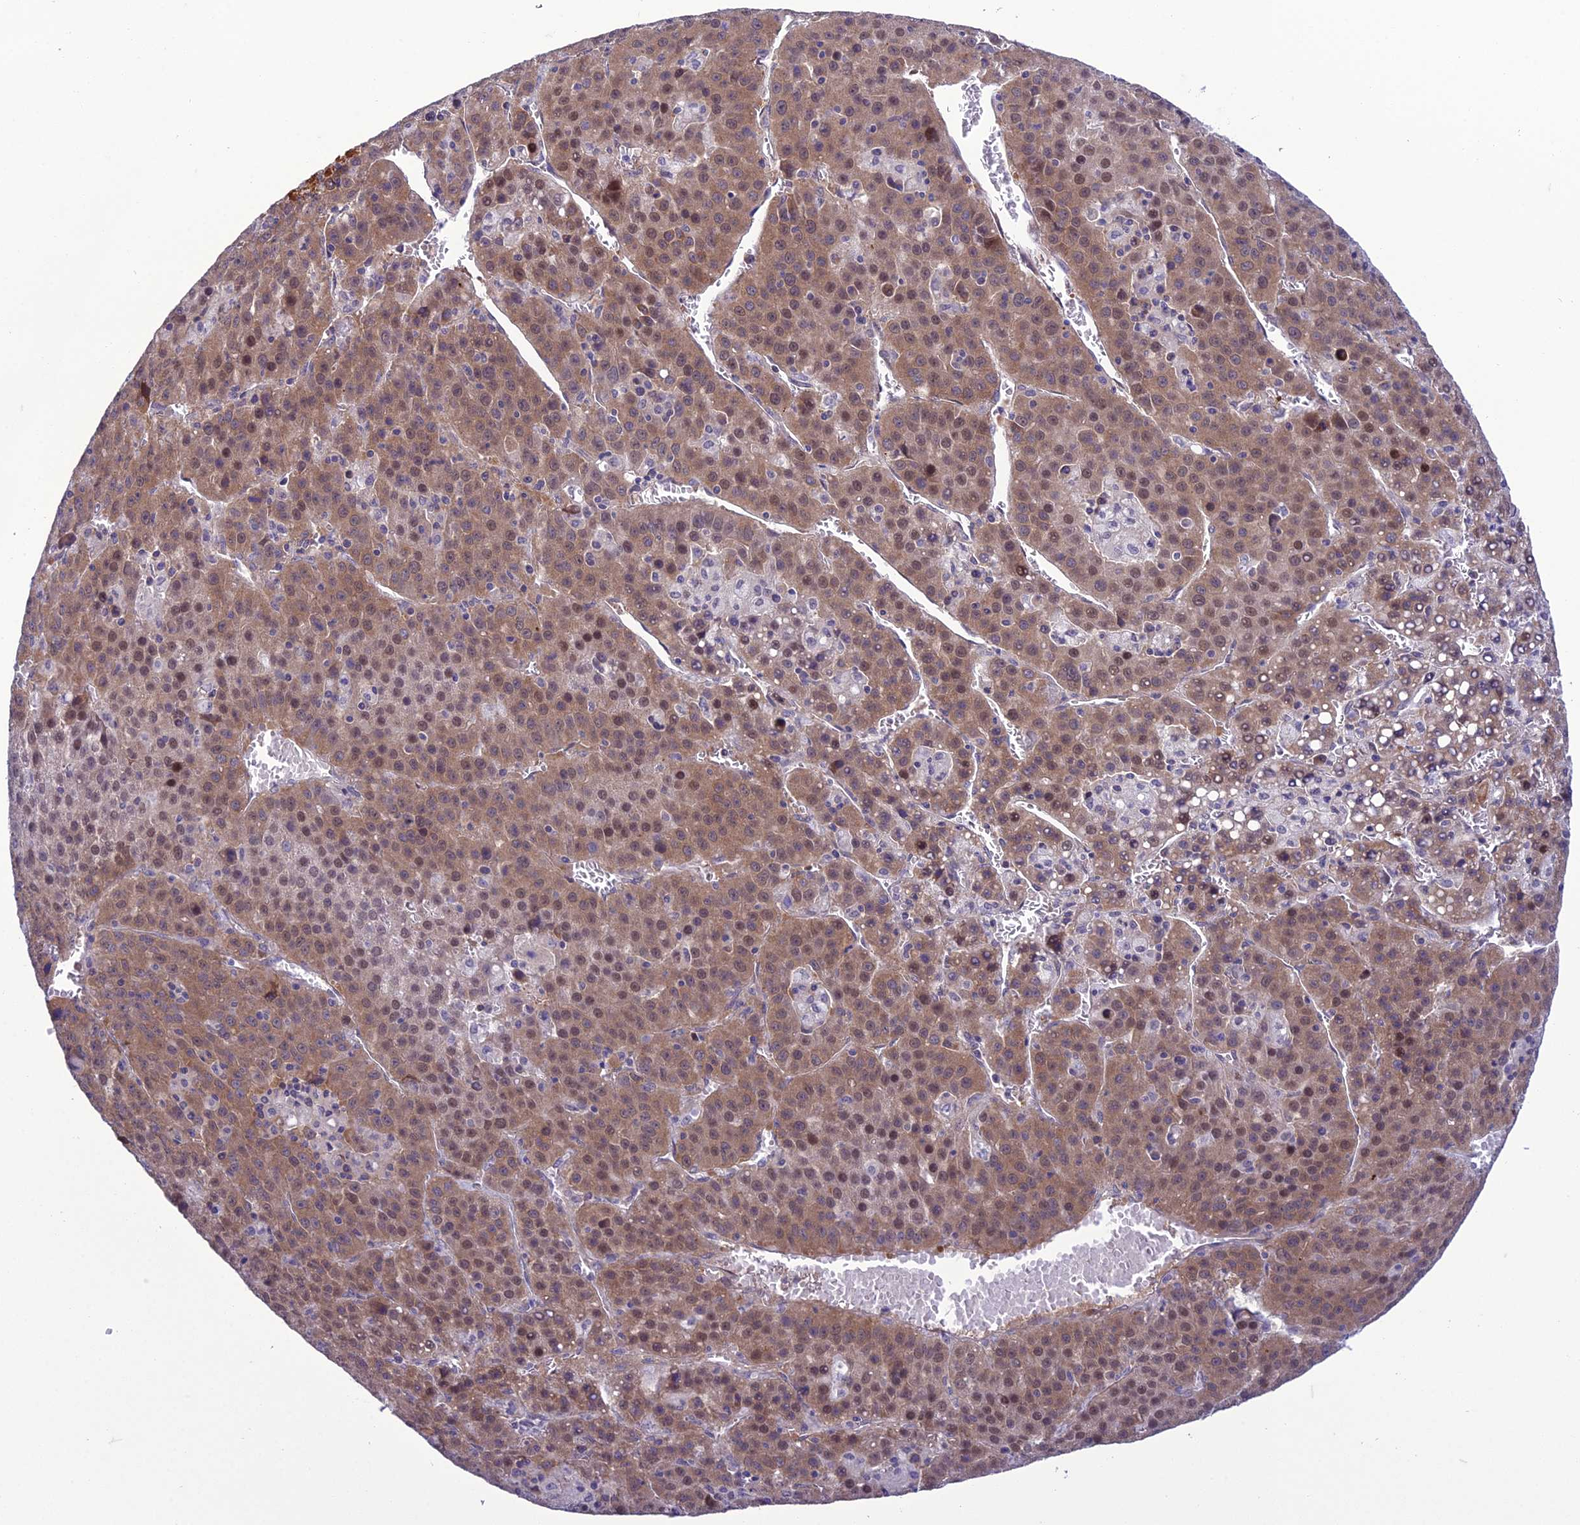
{"staining": {"intensity": "moderate", "quantity": ">75%", "location": "cytoplasmic/membranous,nuclear"}, "tissue": "liver cancer", "cell_type": "Tumor cells", "image_type": "cancer", "snomed": [{"axis": "morphology", "description": "Carcinoma, Hepatocellular, NOS"}, {"axis": "topography", "description": "Liver"}], "caption": "Moderate cytoplasmic/membranous and nuclear expression is identified in approximately >75% of tumor cells in hepatocellular carcinoma (liver).", "gene": "GAB4", "patient": {"sex": "female", "age": 53}}